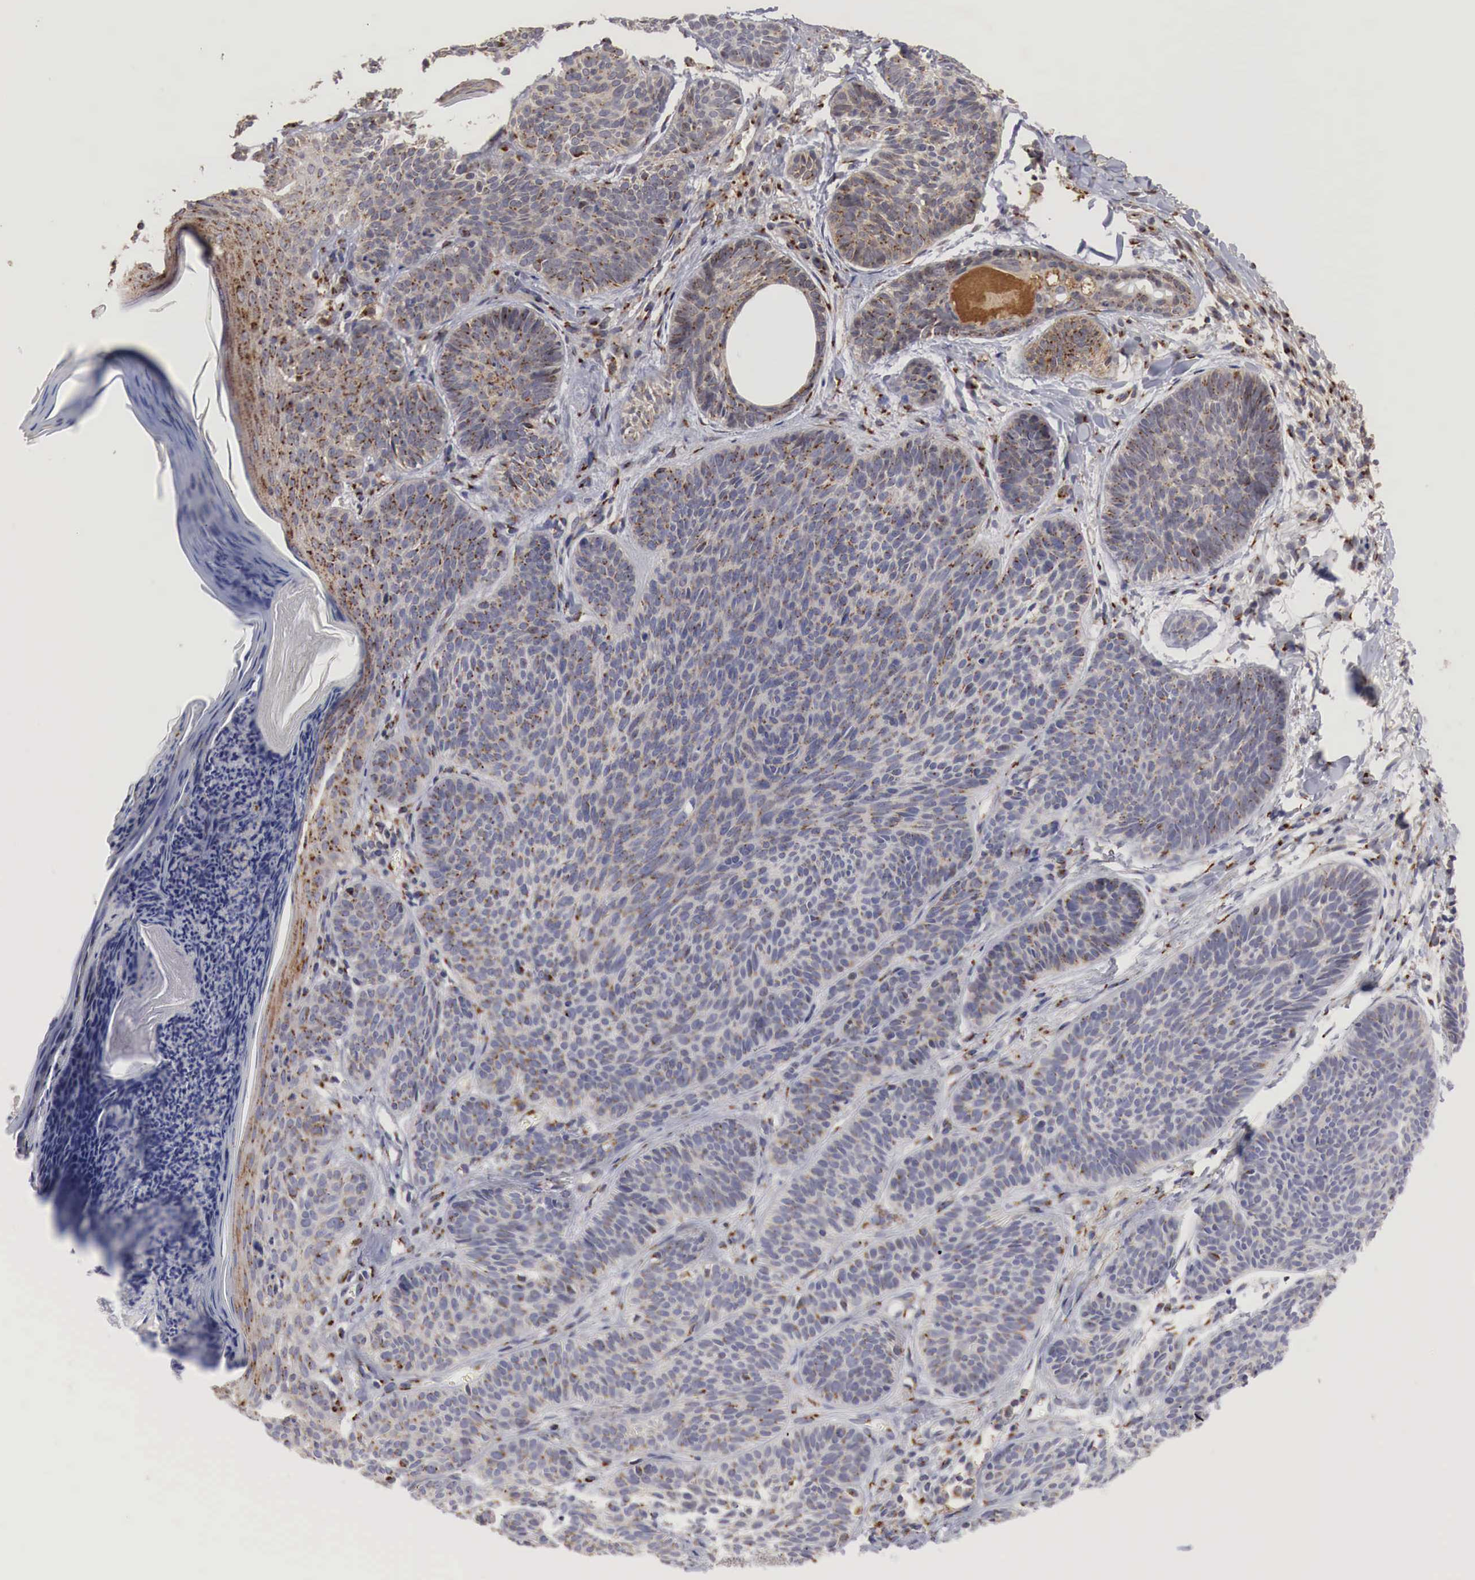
{"staining": {"intensity": "moderate", "quantity": ">75%", "location": "cytoplasmic/membranous"}, "tissue": "skin cancer", "cell_type": "Tumor cells", "image_type": "cancer", "snomed": [{"axis": "morphology", "description": "Basal cell carcinoma"}, {"axis": "topography", "description": "Skin"}], "caption": "This is a photomicrograph of immunohistochemistry (IHC) staining of skin cancer, which shows moderate expression in the cytoplasmic/membranous of tumor cells.", "gene": "SYAP1", "patient": {"sex": "female", "age": 62}}